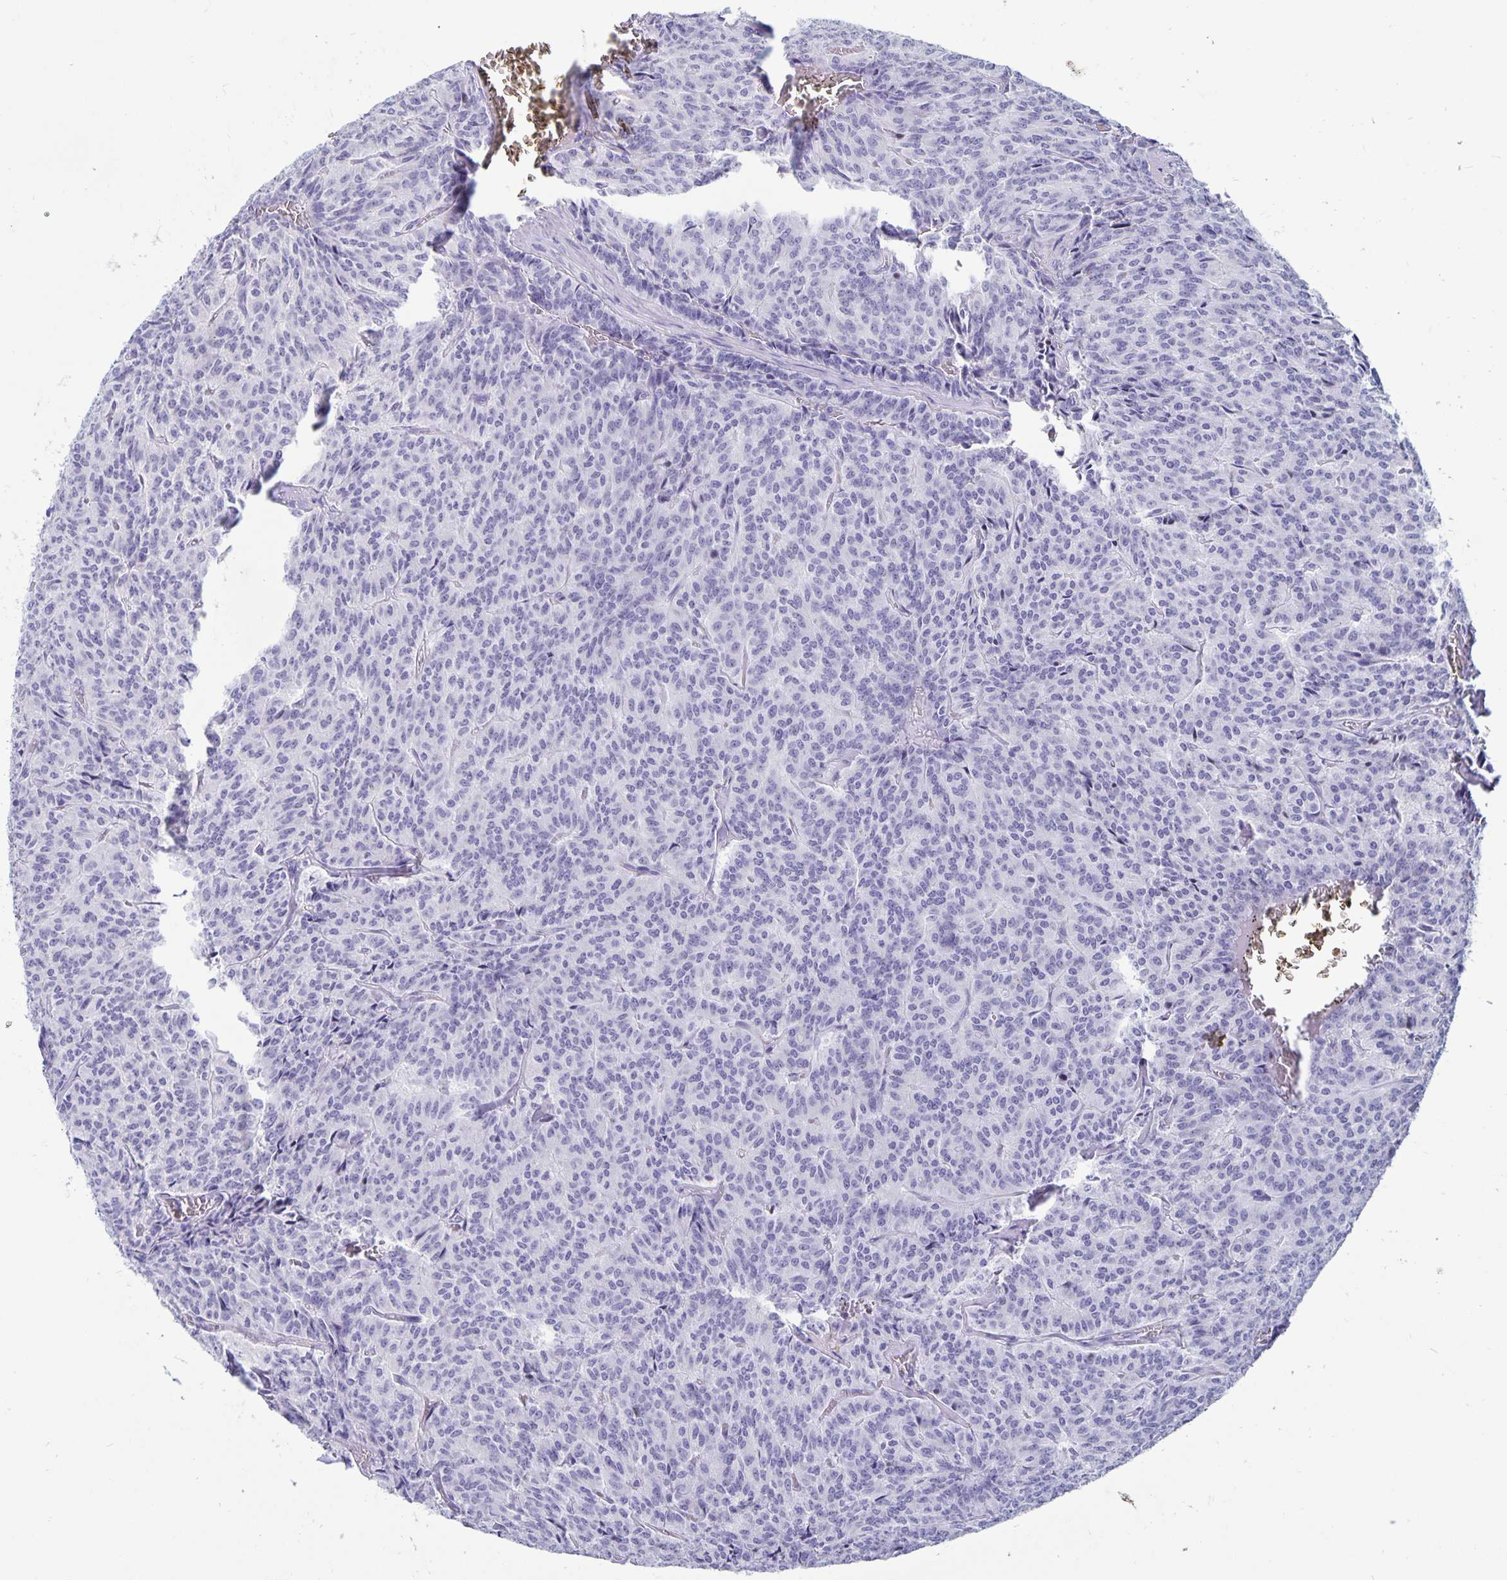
{"staining": {"intensity": "negative", "quantity": "none", "location": "none"}, "tissue": "carcinoid", "cell_type": "Tumor cells", "image_type": "cancer", "snomed": [{"axis": "morphology", "description": "Carcinoid, malignant, NOS"}, {"axis": "topography", "description": "Lung"}], "caption": "High magnification brightfield microscopy of carcinoid stained with DAB (brown) and counterstained with hematoxylin (blue): tumor cells show no significant staining.", "gene": "BPIFA3", "patient": {"sex": "male", "age": 70}}